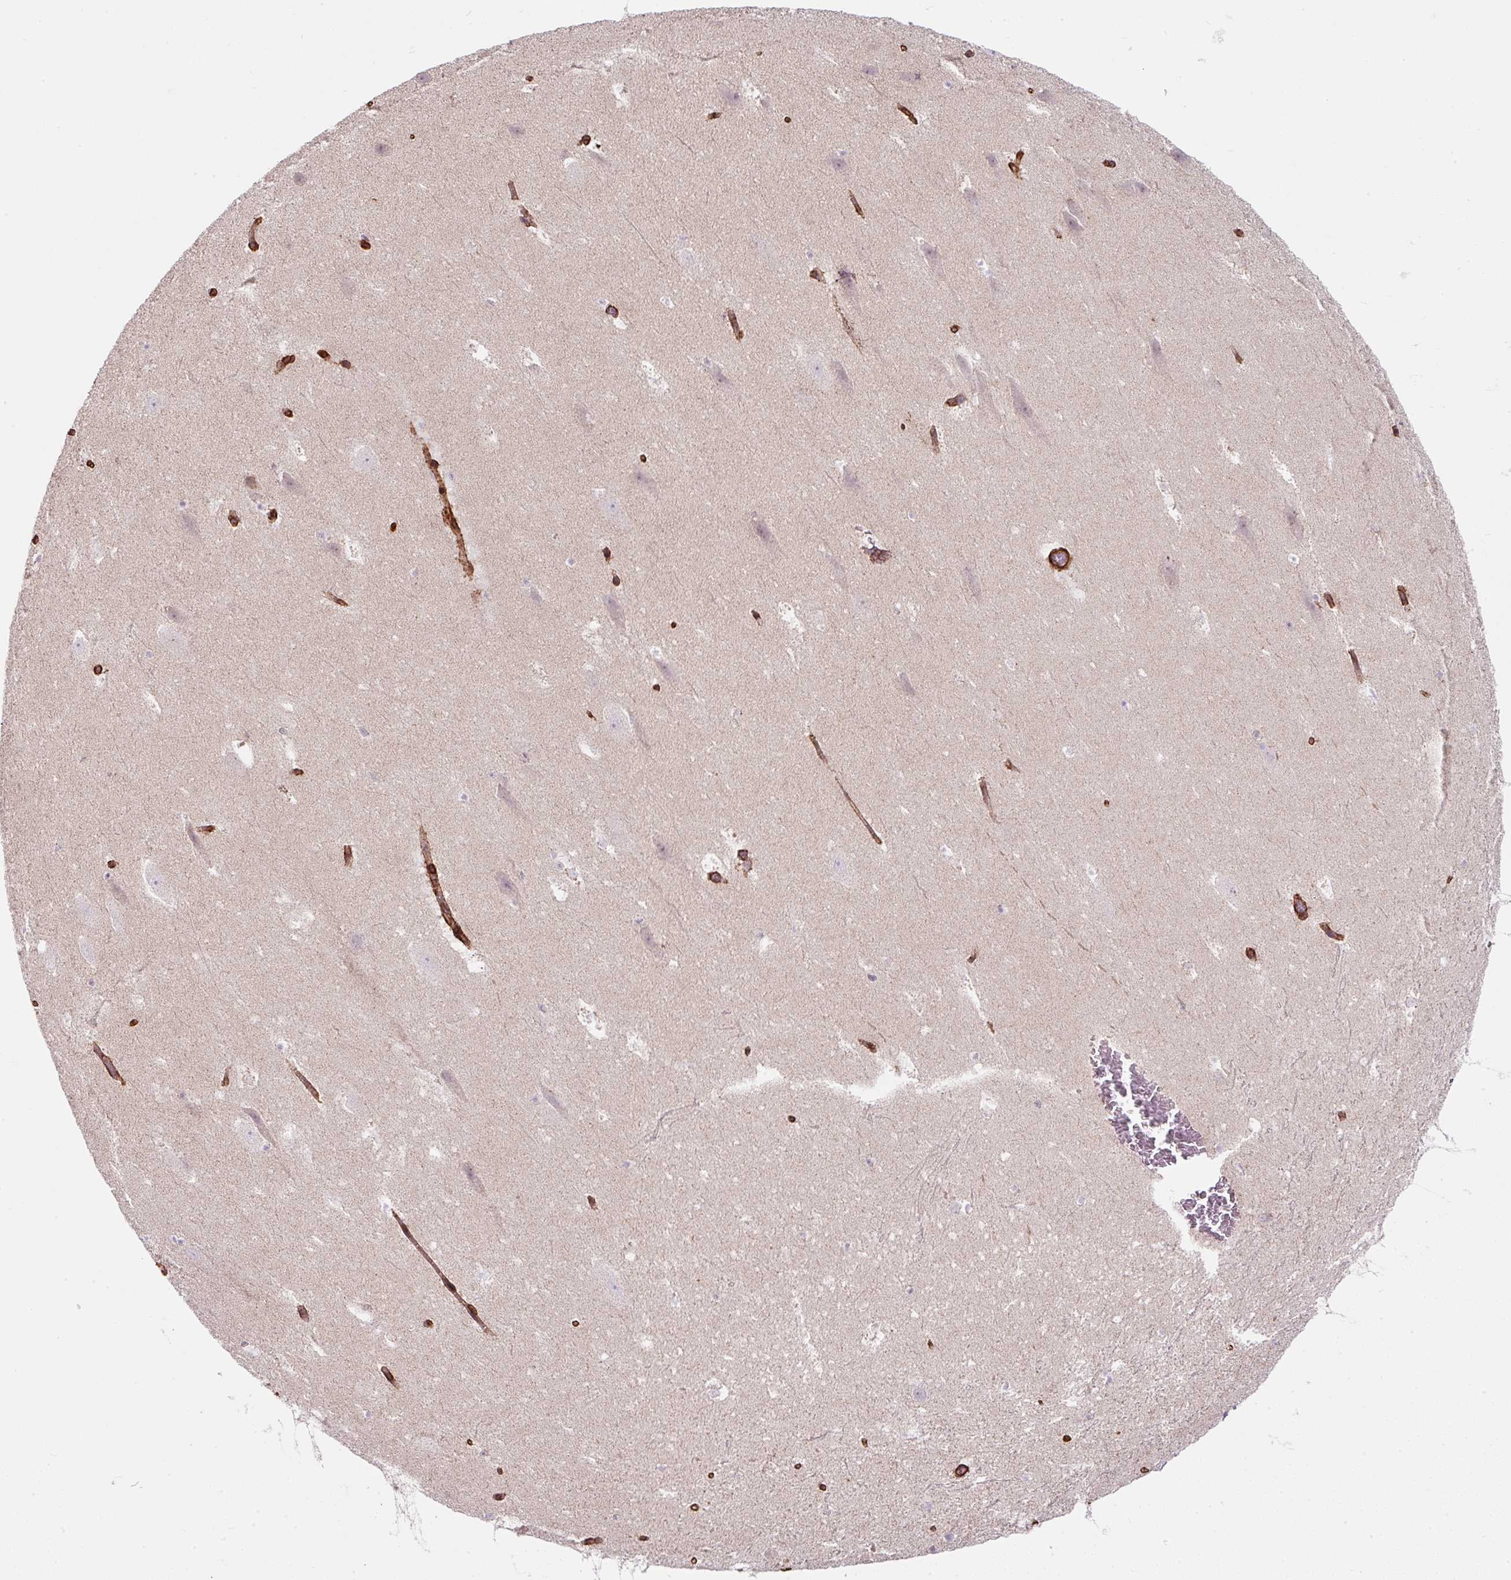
{"staining": {"intensity": "negative", "quantity": "none", "location": "none"}, "tissue": "hippocampus", "cell_type": "Glial cells", "image_type": "normal", "snomed": [{"axis": "morphology", "description": "Normal tissue, NOS"}, {"axis": "topography", "description": "Hippocampus"}], "caption": "High power microscopy image of an immunohistochemistry (IHC) photomicrograph of benign hippocampus, revealing no significant expression in glial cells.", "gene": "ANKUB1", "patient": {"sex": "female", "age": 42}}